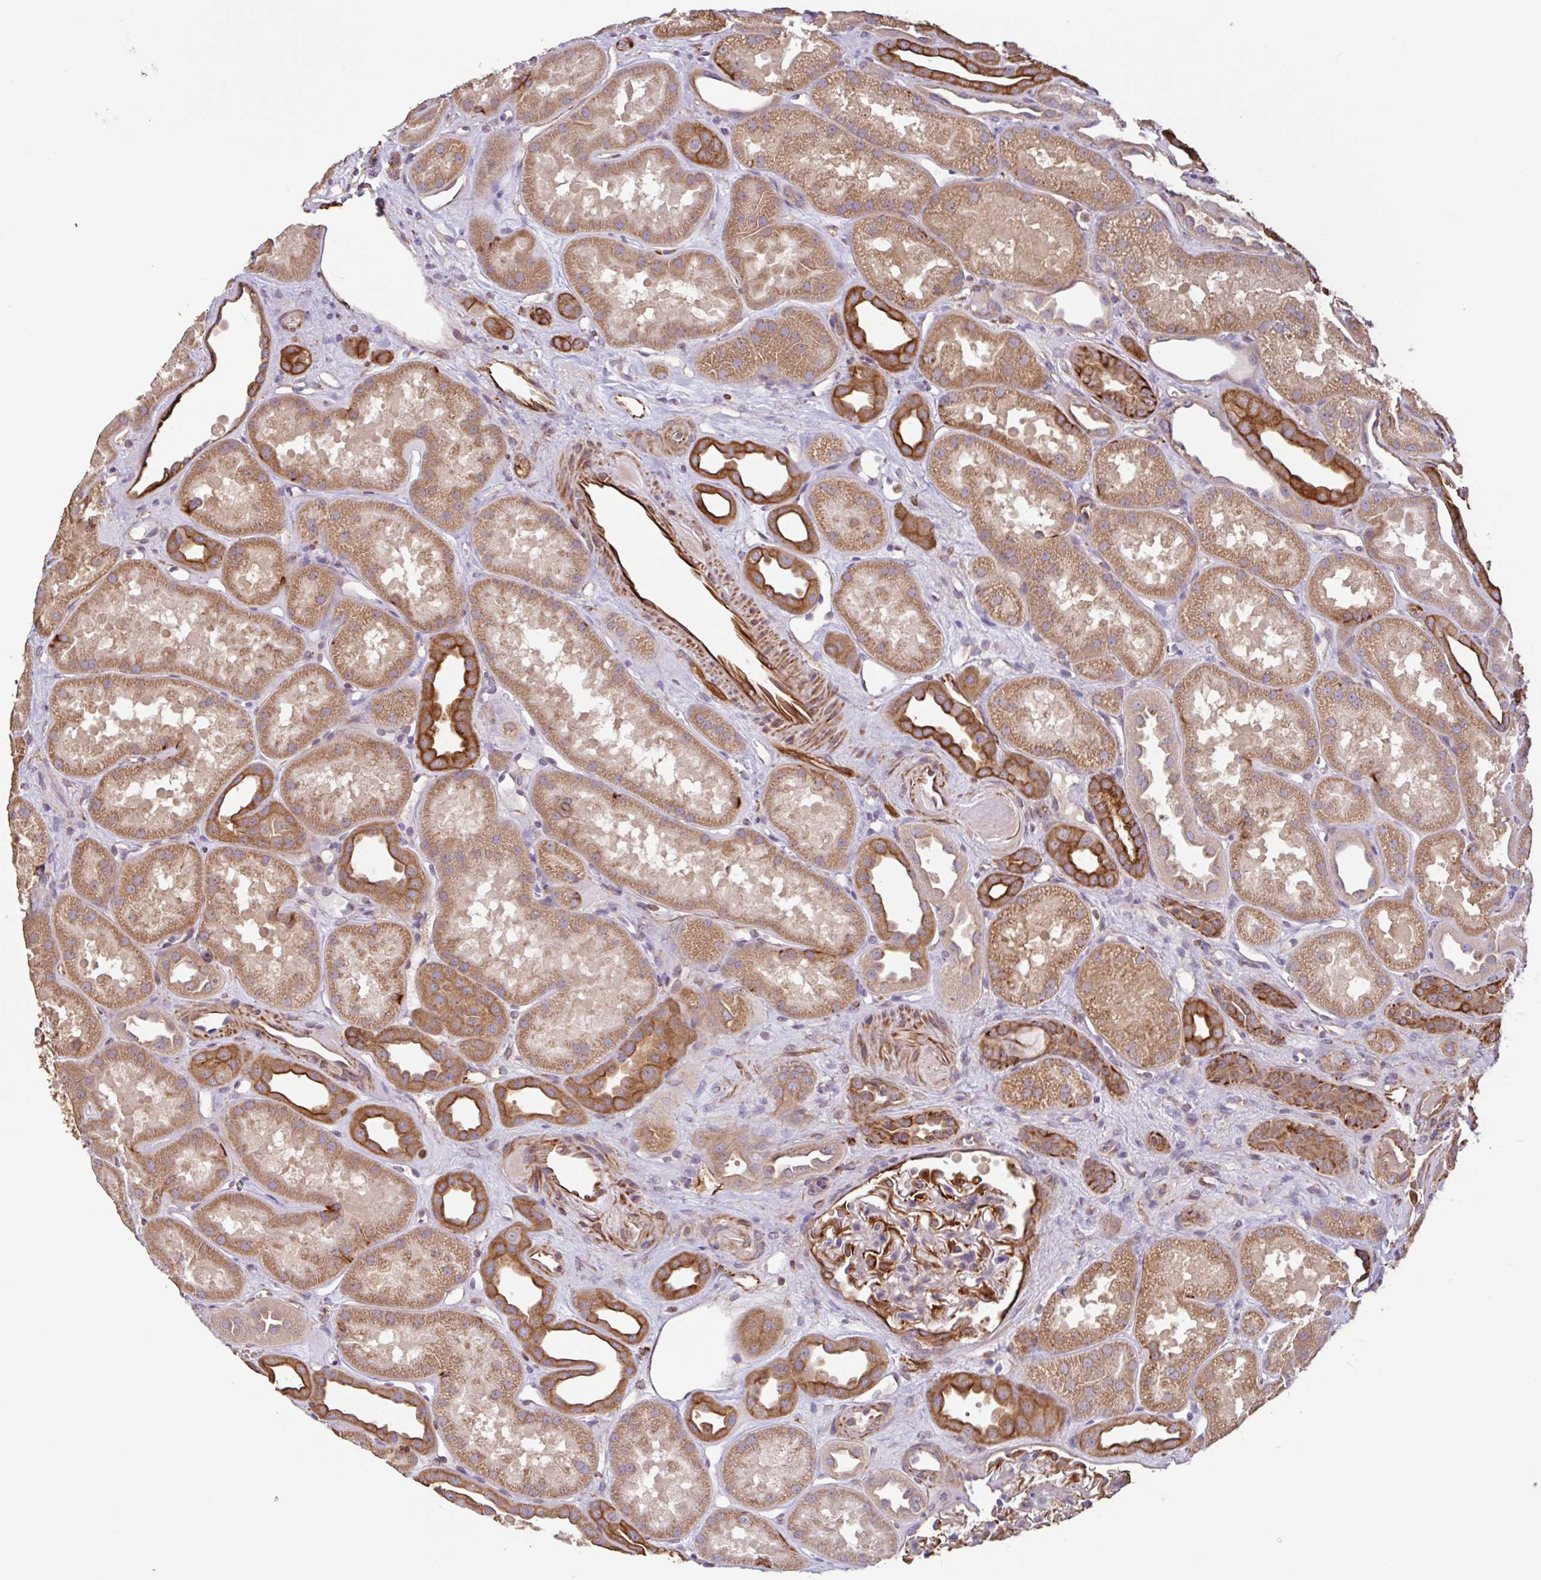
{"staining": {"intensity": "strong", "quantity": "<25%", "location": "cytoplasmic/membranous"}, "tissue": "kidney", "cell_type": "Cells in glomeruli", "image_type": "normal", "snomed": [{"axis": "morphology", "description": "Normal tissue, NOS"}, {"axis": "topography", "description": "Kidney"}], "caption": "Protein staining reveals strong cytoplasmic/membranous staining in approximately <25% of cells in glomeruli in benign kidney.", "gene": "ZNF790", "patient": {"sex": "male", "age": 61}}